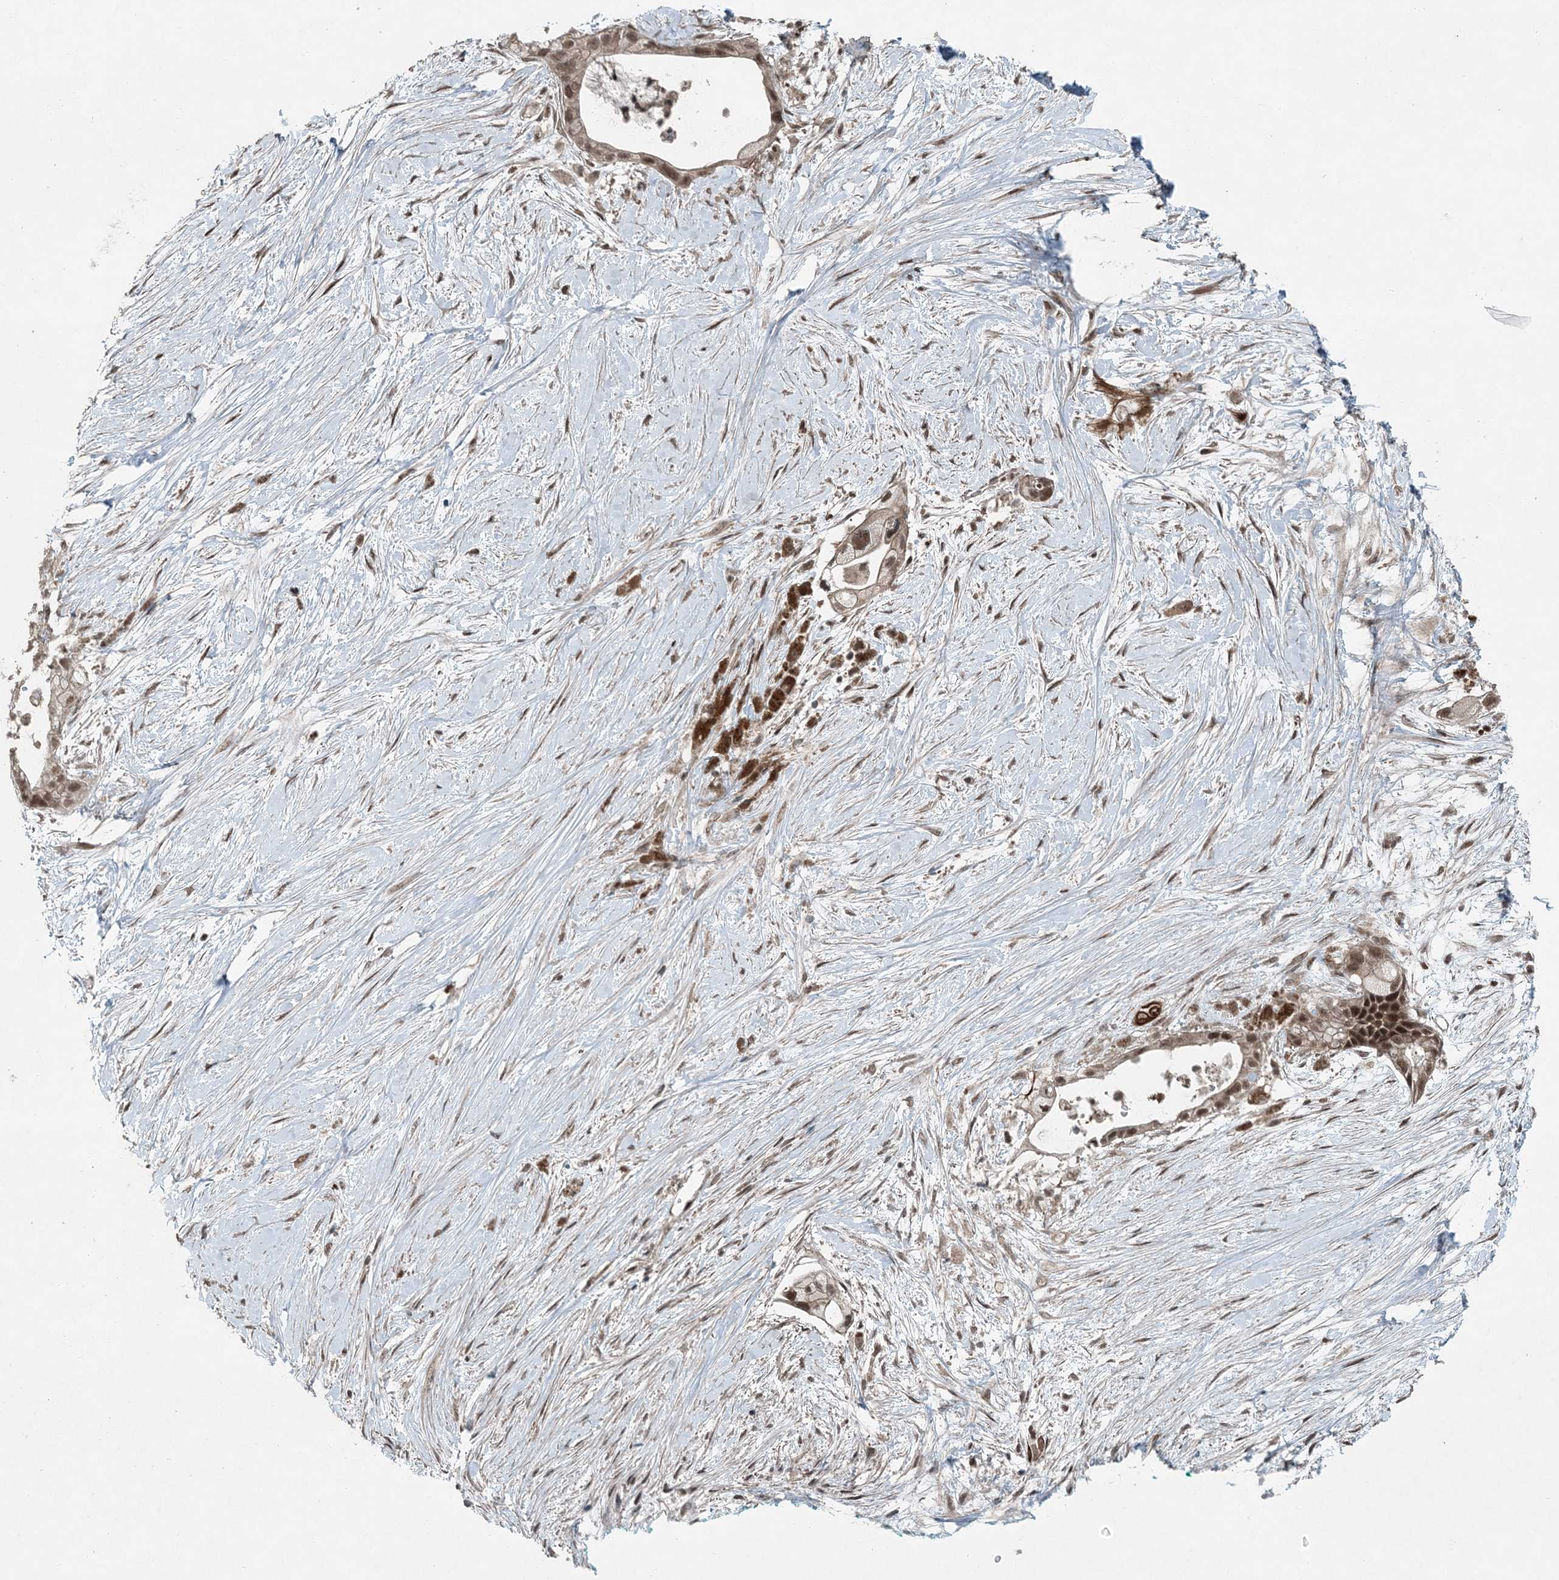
{"staining": {"intensity": "moderate", "quantity": ">75%", "location": "nuclear"}, "tissue": "pancreatic cancer", "cell_type": "Tumor cells", "image_type": "cancer", "snomed": [{"axis": "morphology", "description": "Adenocarcinoma, NOS"}, {"axis": "topography", "description": "Pancreas"}], "caption": "High-magnification brightfield microscopy of pancreatic cancer (adenocarcinoma) stained with DAB (brown) and counterstained with hematoxylin (blue). tumor cells exhibit moderate nuclear positivity is identified in about>75% of cells.", "gene": "COPS7B", "patient": {"sex": "male", "age": 53}}